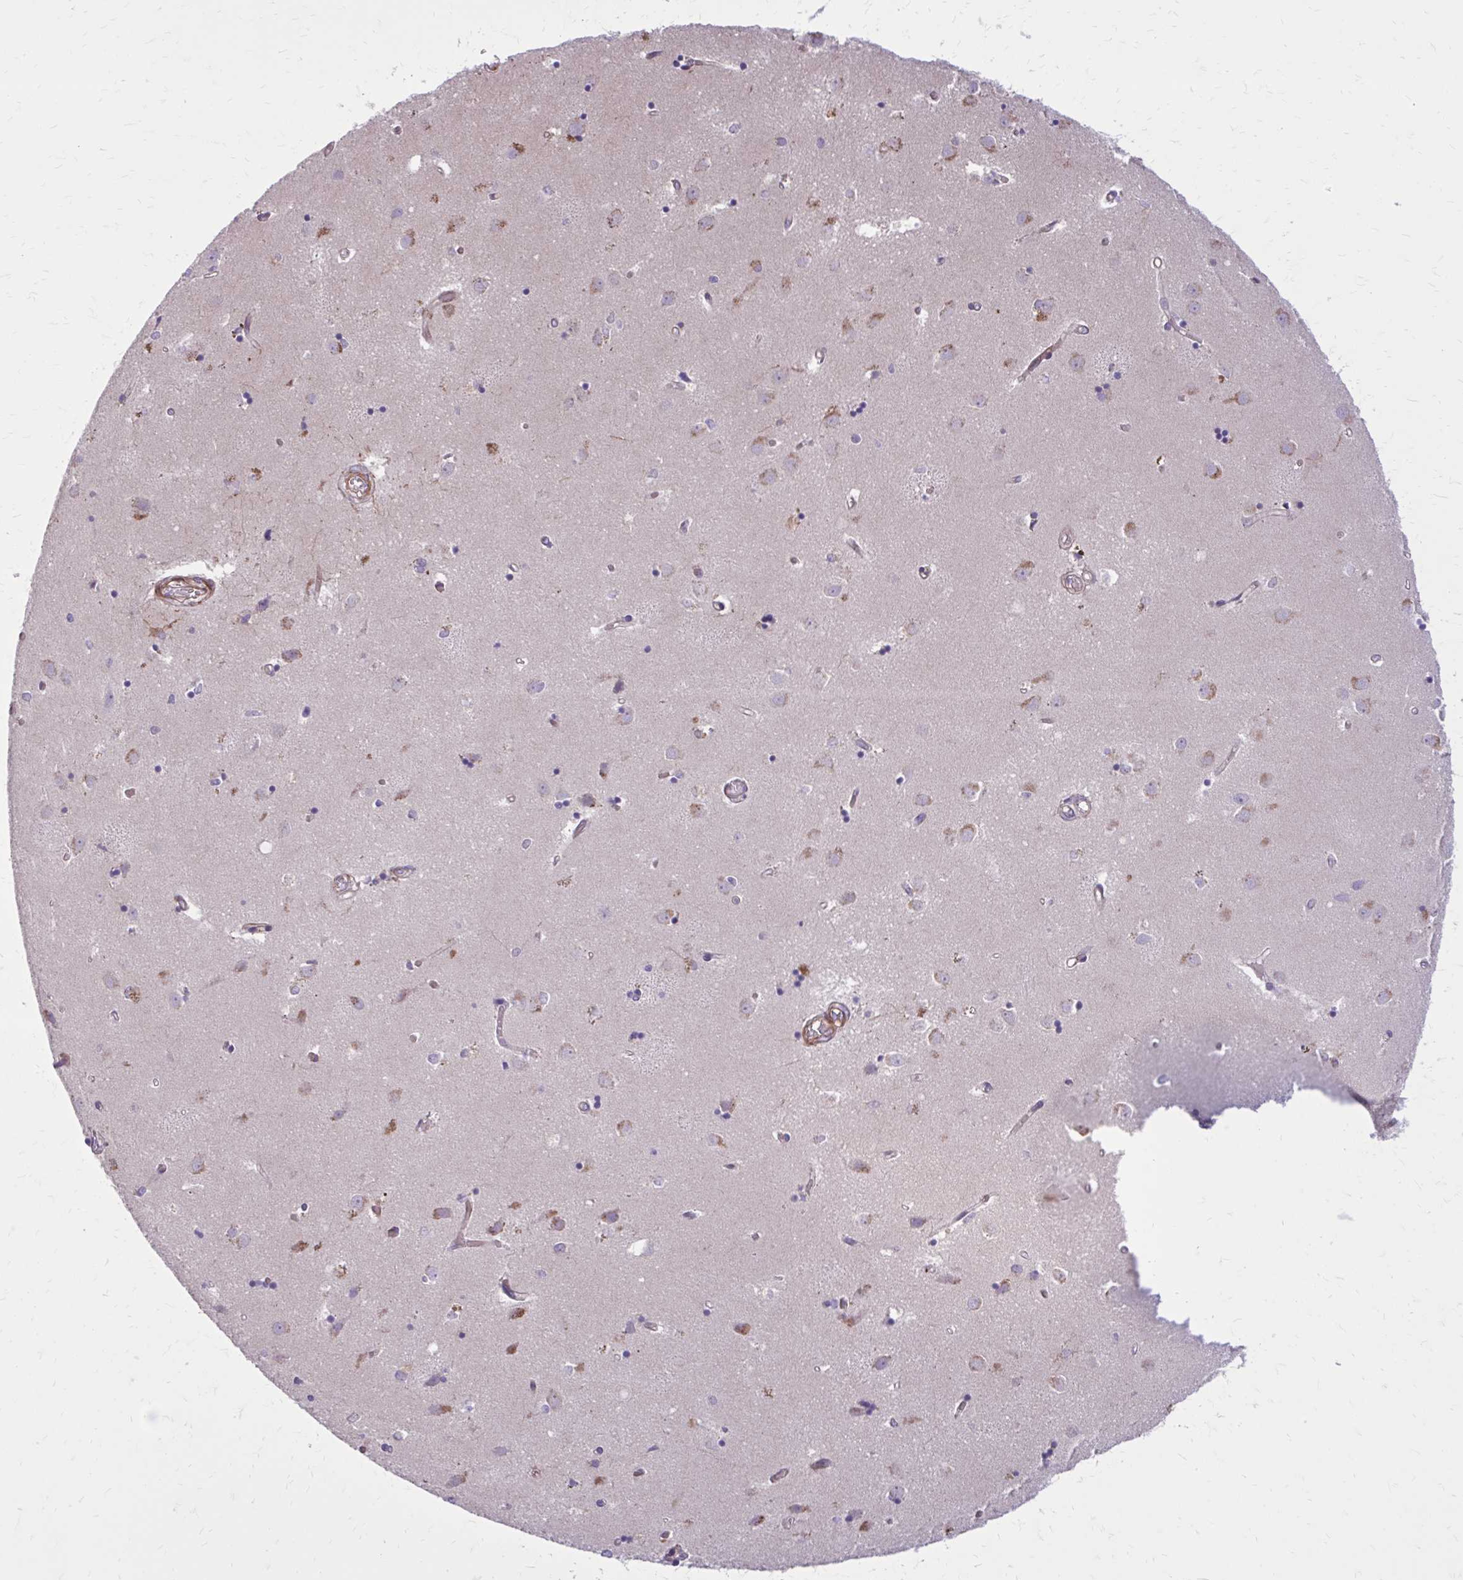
{"staining": {"intensity": "negative", "quantity": "none", "location": "none"}, "tissue": "caudate", "cell_type": "Glial cells", "image_type": "normal", "snomed": [{"axis": "morphology", "description": "Normal tissue, NOS"}, {"axis": "topography", "description": "Lateral ventricle wall"}], "caption": "Normal caudate was stained to show a protein in brown. There is no significant positivity in glial cells. (Stains: DAB immunohistochemistry with hematoxylin counter stain, Microscopy: brightfield microscopy at high magnification).", "gene": "FAP", "patient": {"sex": "male", "age": 54}}